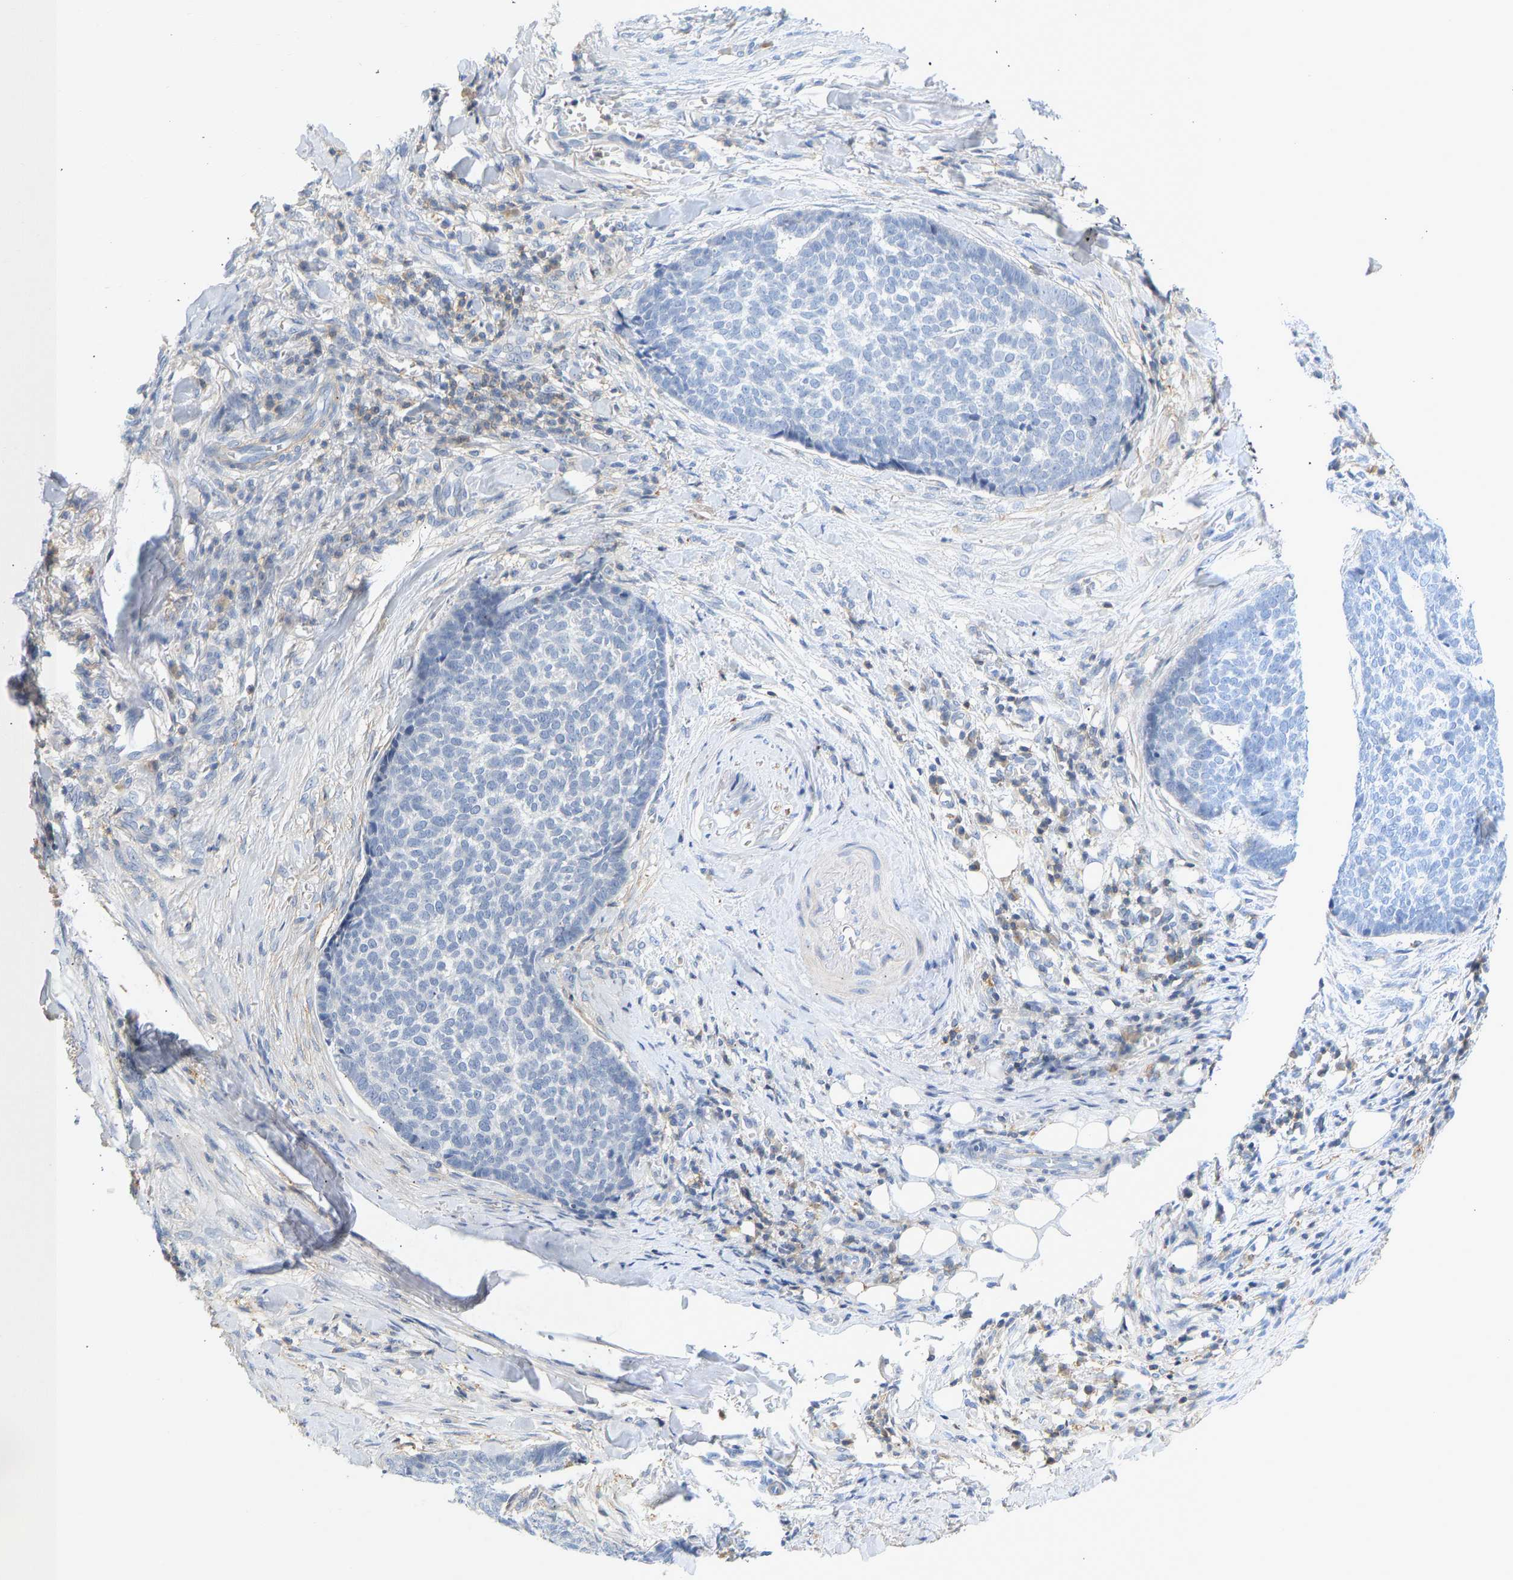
{"staining": {"intensity": "negative", "quantity": "none", "location": "none"}, "tissue": "skin cancer", "cell_type": "Tumor cells", "image_type": "cancer", "snomed": [{"axis": "morphology", "description": "Basal cell carcinoma"}, {"axis": "topography", "description": "Skin"}], "caption": "The immunohistochemistry image has no significant staining in tumor cells of skin cancer tissue.", "gene": "BVES", "patient": {"sex": "male", "age": 84}}